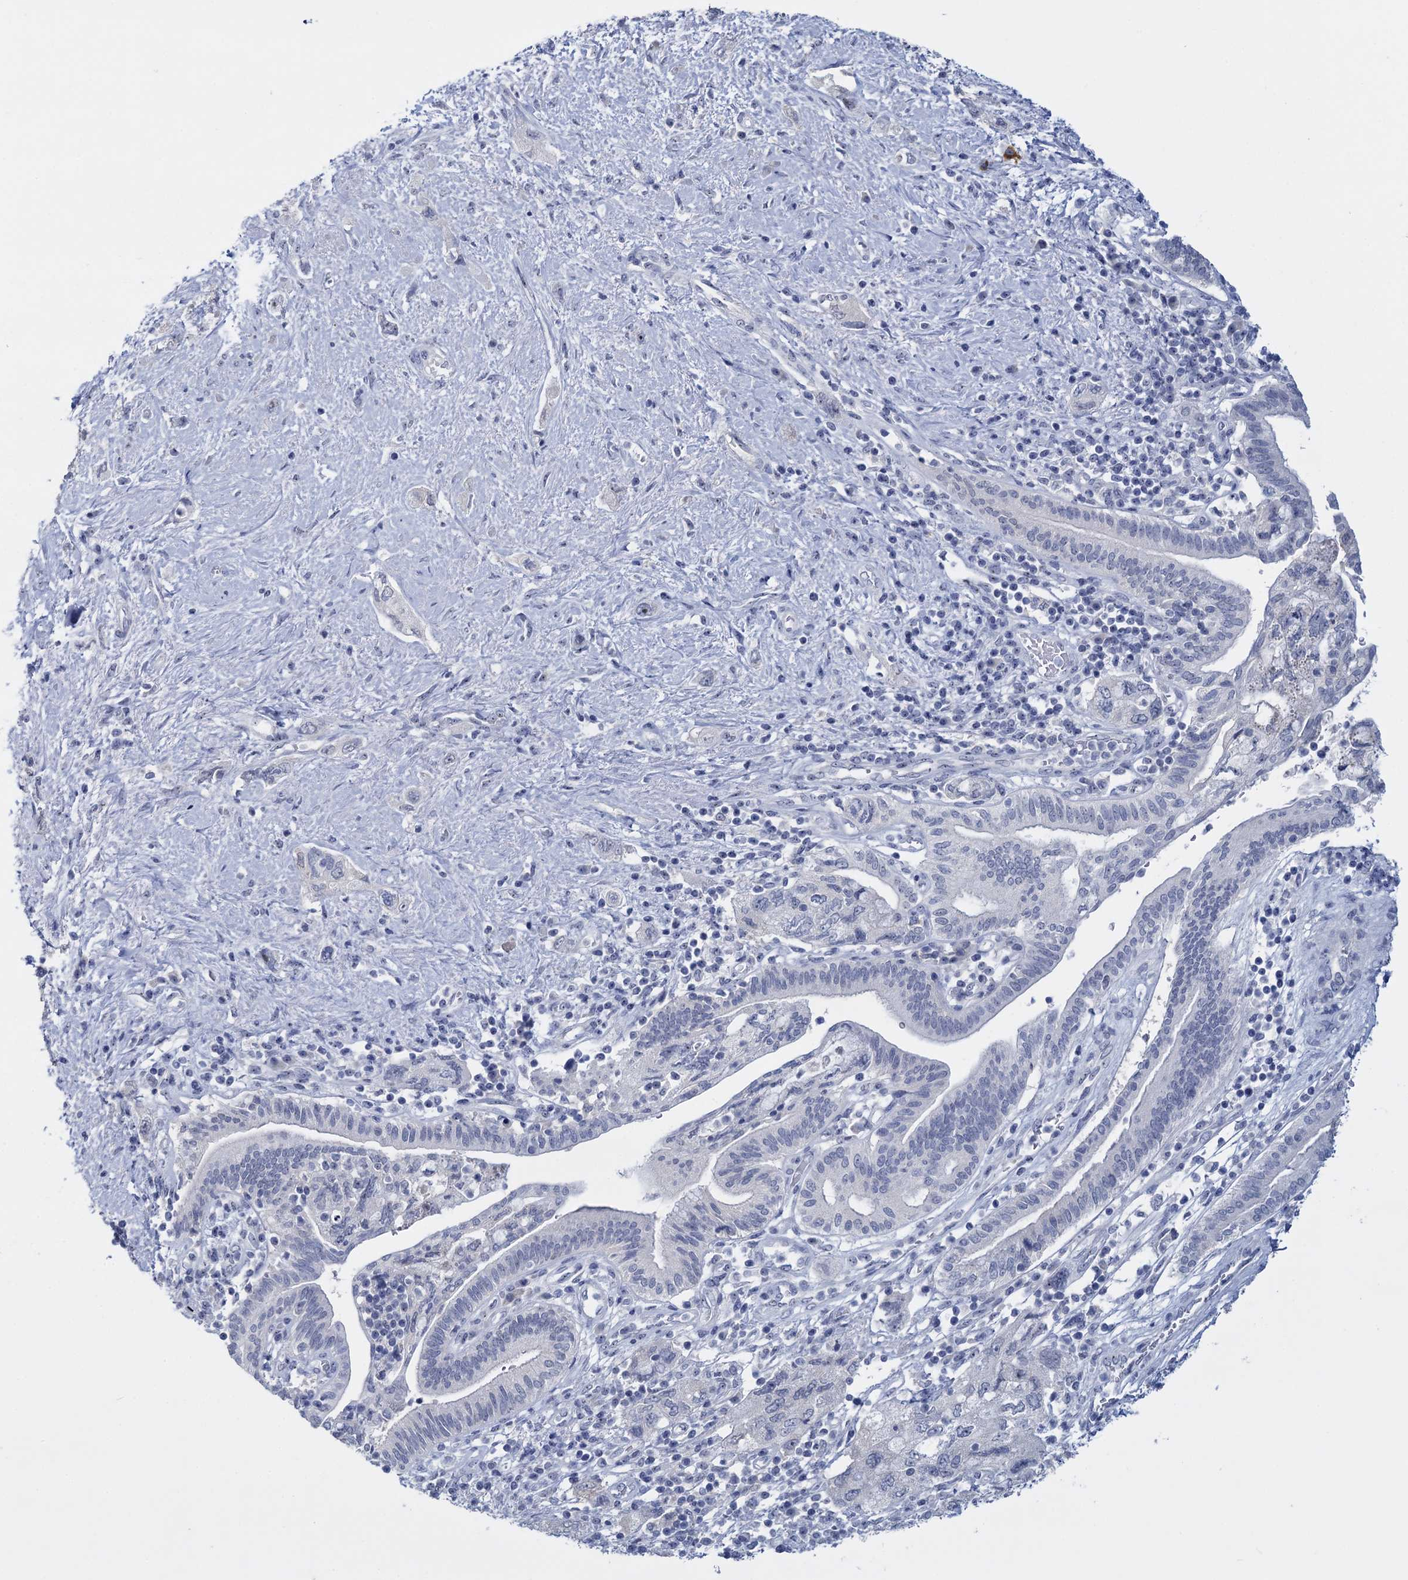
{"staining": {"intensity": "negative", "quantity": "none", "location": "none"}, "tissue": "pancreatic cancer", "cell_type": "Tumor cells", "image_type": "cancer", "snomed": [{"axis": "morphology", "description": "Adenocarcinoma, NOS"}, {"axis": "topography", "description": "Pancreas"}], "caption": "High power microscopy image of an IHC image of pancreatic cancer (adenocarcinoma), revealing no significant staining in tumor cells.", "gene": "SFN", "patient": {"sex": "female", "age": 73}}